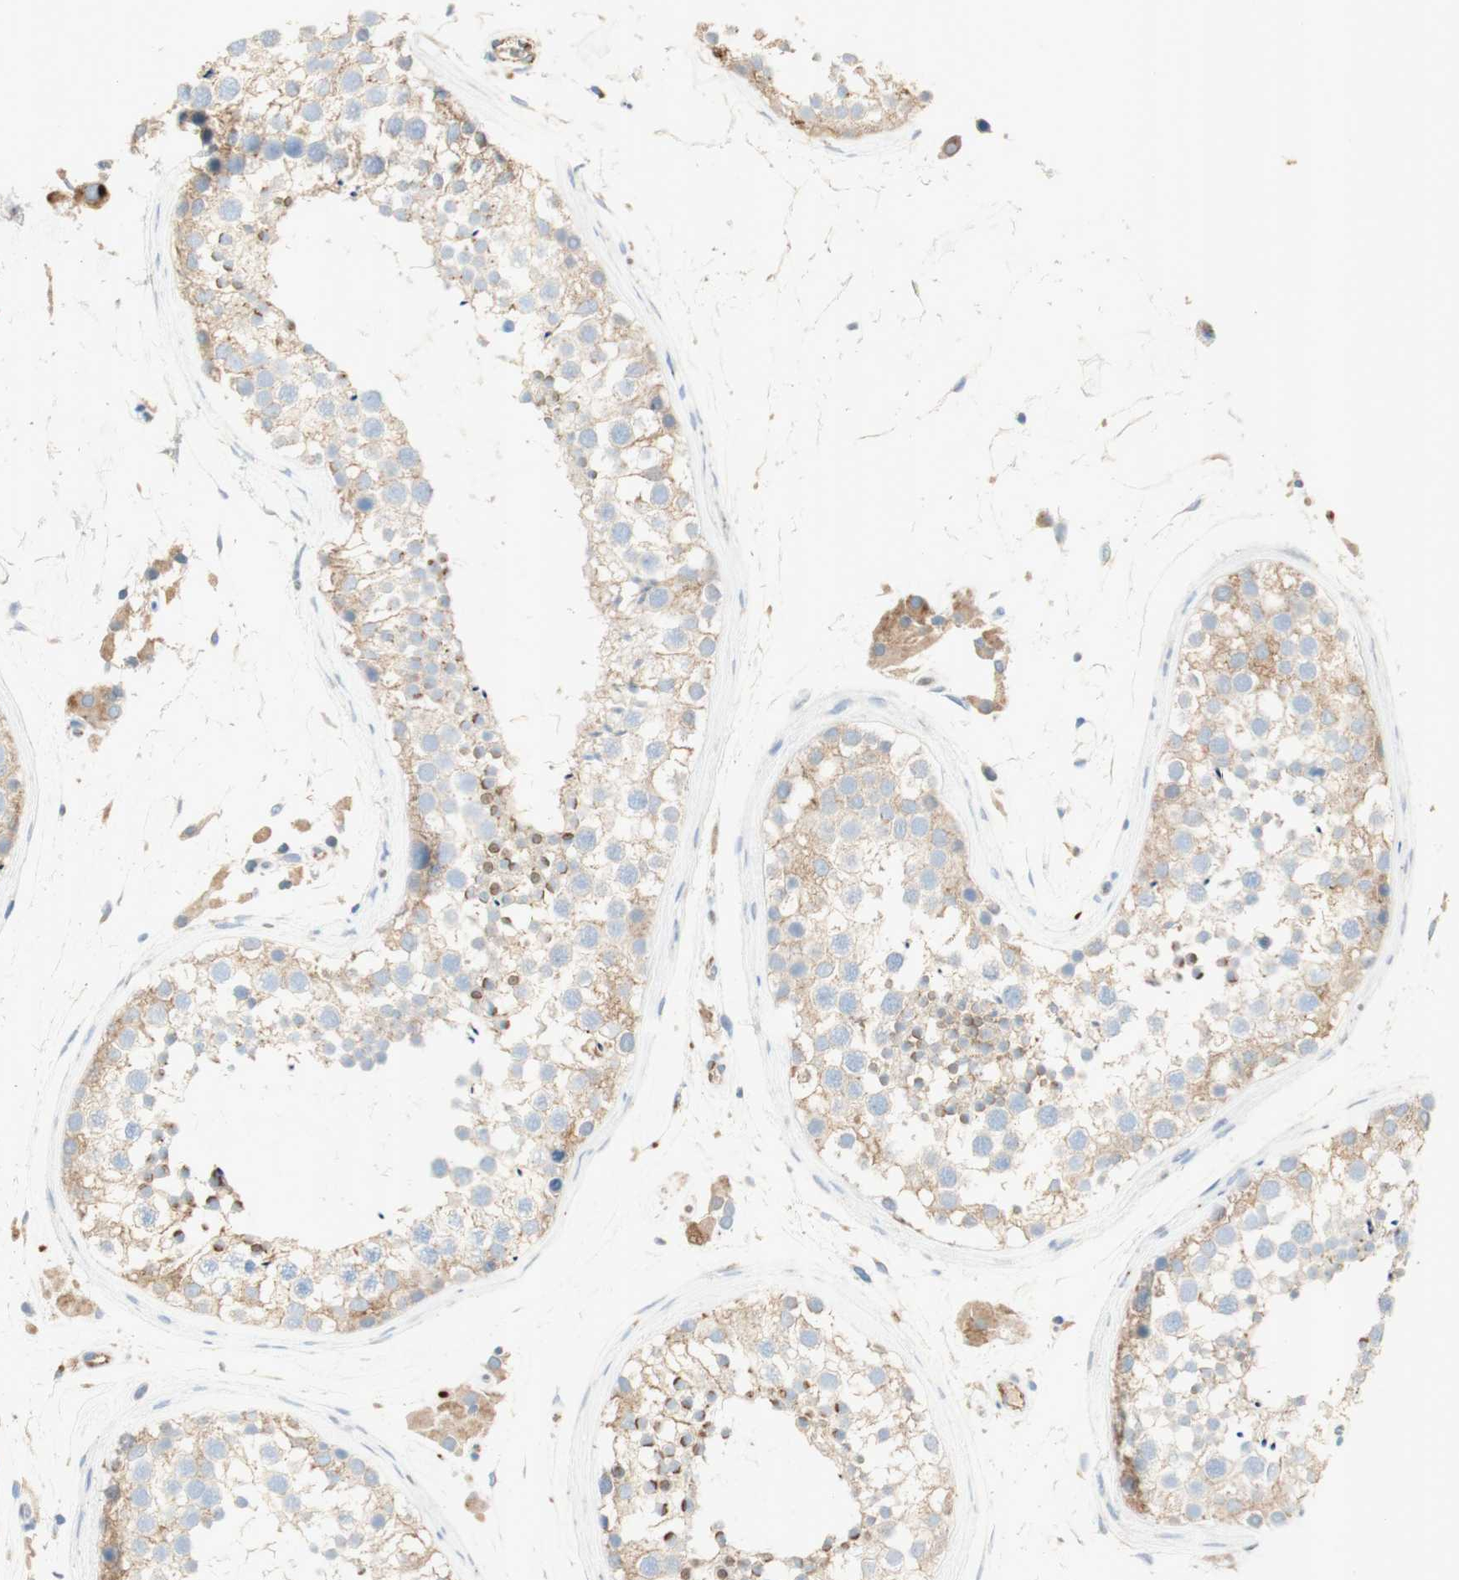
{"staining": {"intensity": "weak", "quantity": ">75%", "location": "cytoplasmic/membranous"}, "tissue": "testis", "cell_type": "Cells in seminiferous ducts", "image_type": "normal", "snomed": [{"axis": "morphology", "description": "Normal tissue, NOS"}, {"axis": "topography", "description": "Testis"}], "caption": "Immunohistochemistry micrograph of normal testis stained for a protein (brown), which exhibits low levels of weak cytoplasmic/membranous staining in about >75% of cells in seminiferous ducts.", "gene": "GAN", "patient": {"sex": "male", "age": 46}}